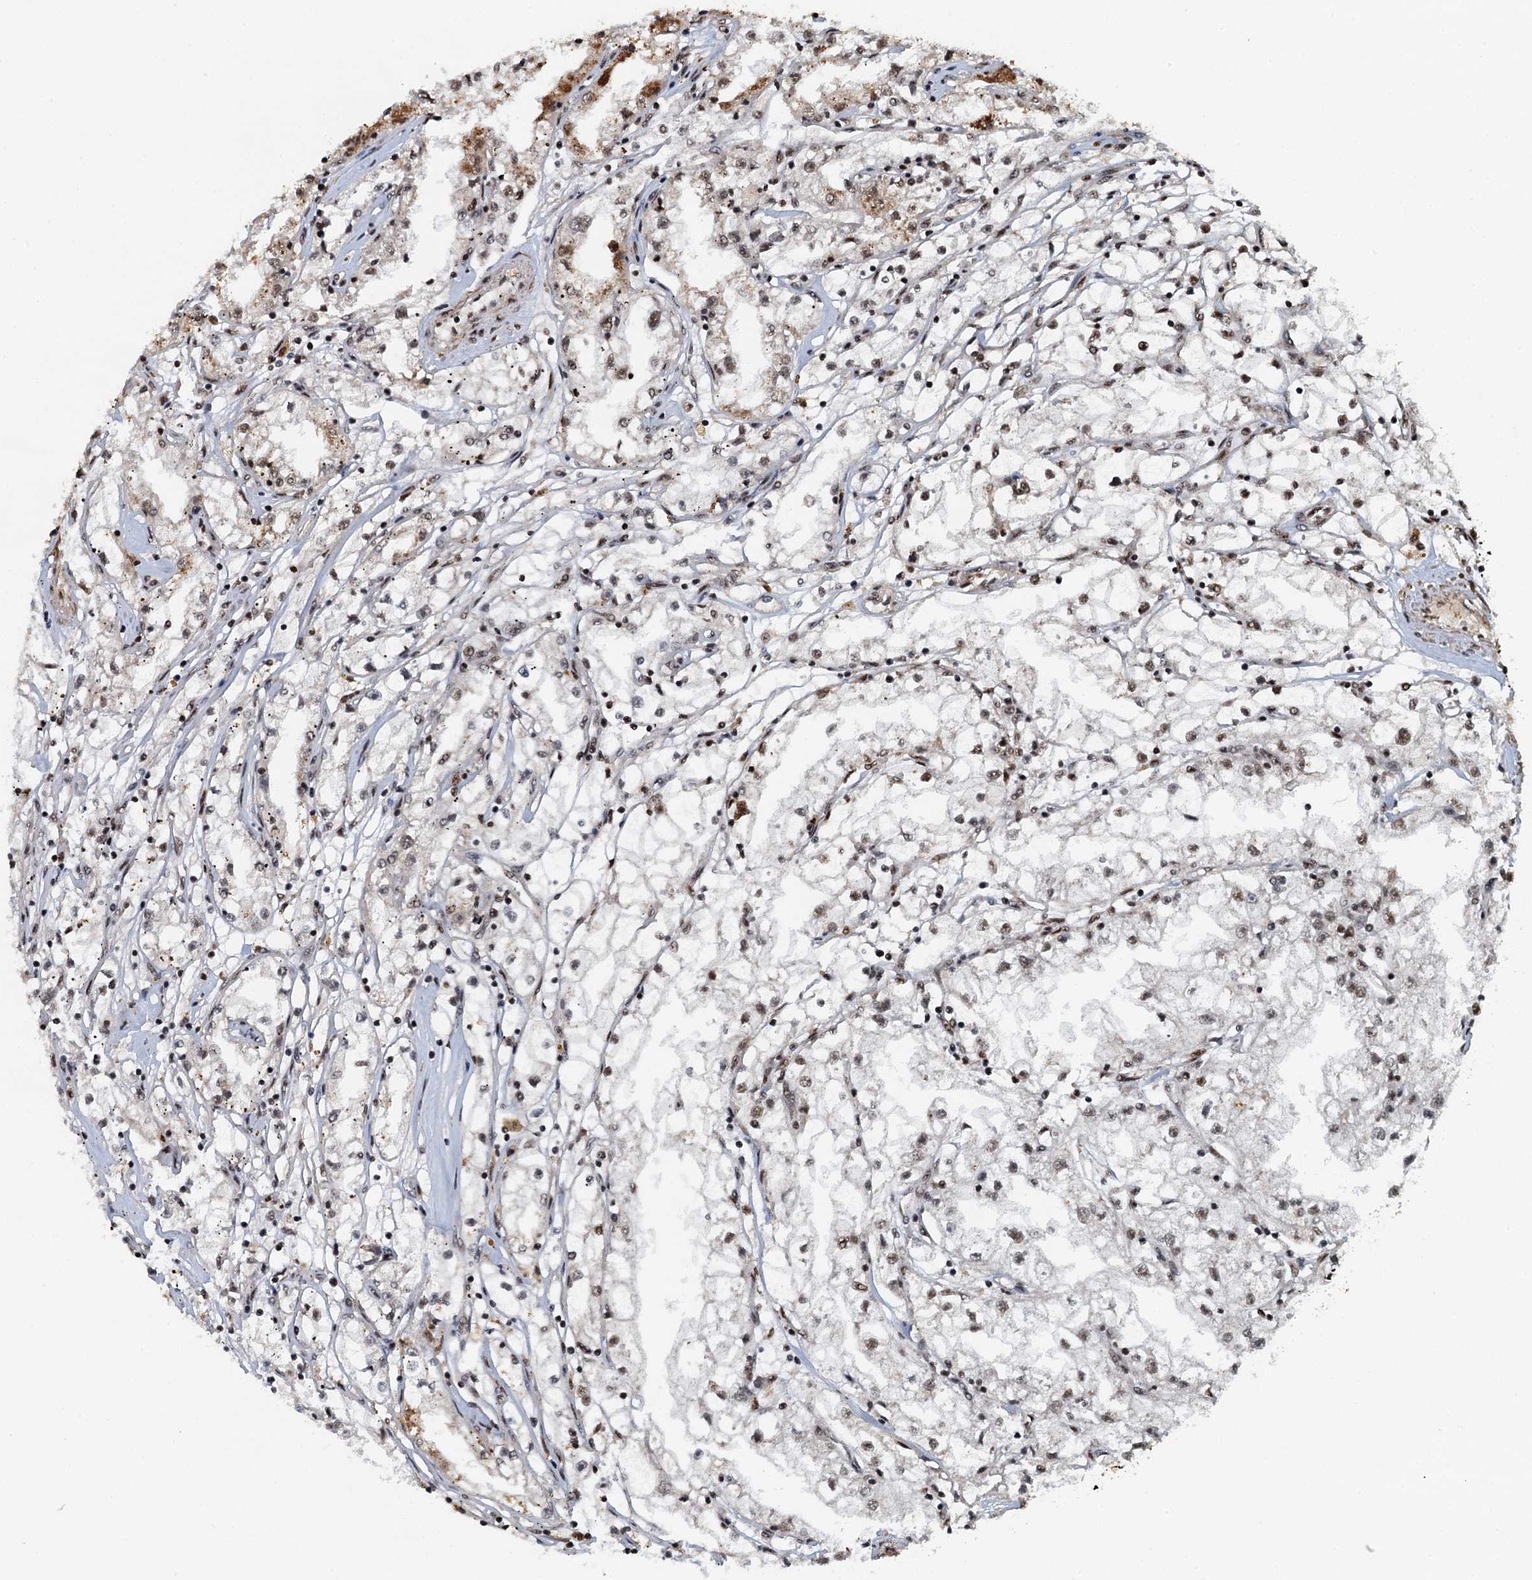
{"staining": {"intensity": "moderate", "quantity": "25%-75%", "location": "nuclear"}, "tissue": "renal cancer", "cell_type": "Tumor cells", "image_type": "cancer", "snomed": [{"axis": "morphology", "description": "Adenocarcinoma, NOS"}, {"axis": "topography", "description": "Kidney"}], "caption": "High-power microscopy captured an immunohistochemistry (IHC) micrograph of adenocarcinoma (renal), revealing moderate nuclear positivity in about 25%-75% of tumor cells.", "gene": "ZC3H18", "patient": {"sex": "male", "age": 56}}